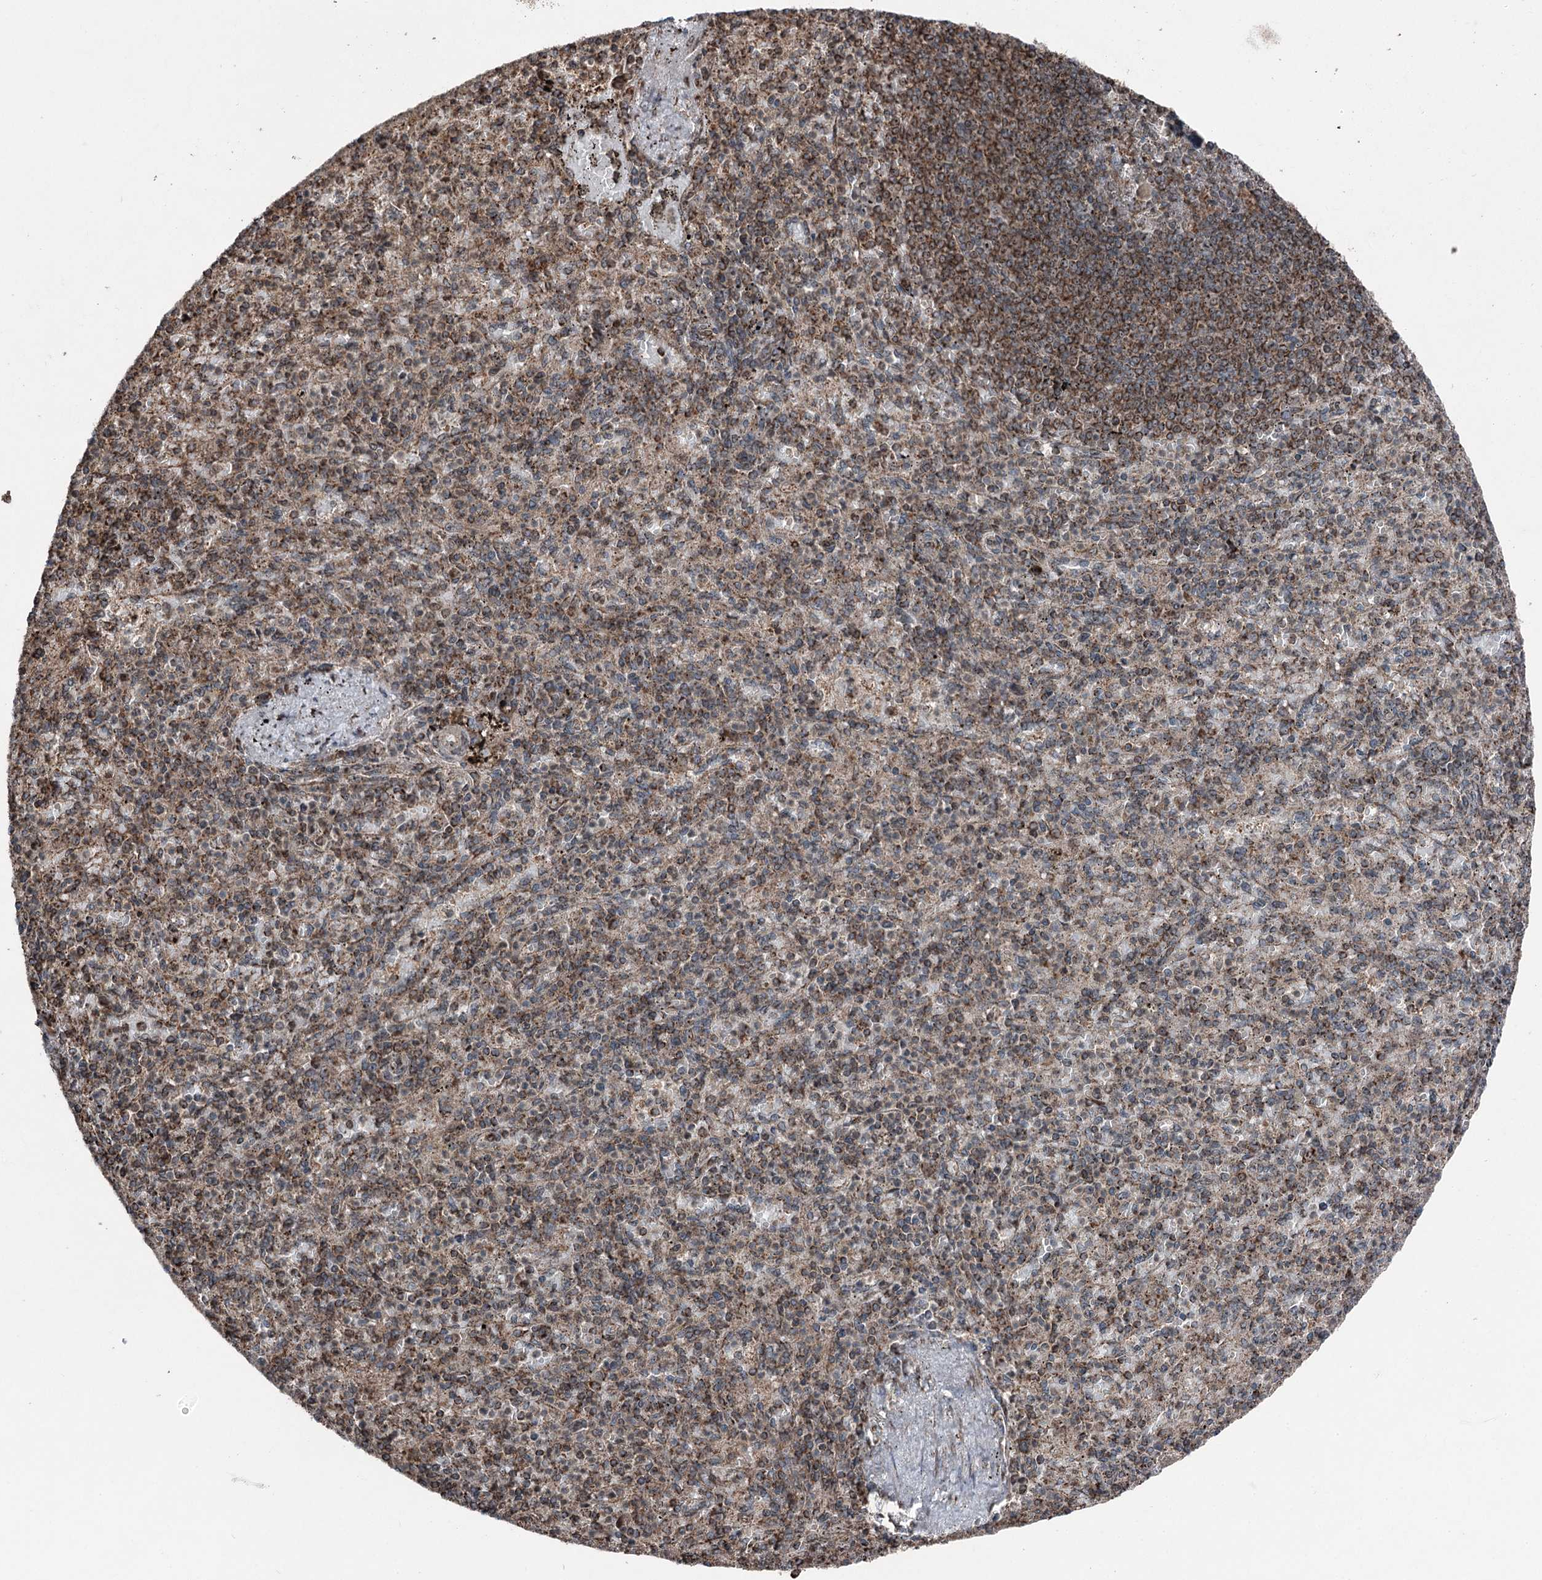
{"staining": {"intensity": "moderate", "quantity": ">75%", "location": "cytoplasmic/membranous,nuclear"}, "tissue": "spleen", "cell_type": "Cells in red pulp", "image_type": "normal", "snomed": [{"axis": "morphology", "description": "Normal tissue, NOS"}, {"axis": "topography", "description": "Spleen"}], "caption": "The immunohistochemical stain highlights moderate cytoplasmic/membranous,nuclear expression in cells in red pulp of normal spleen. Nuclei are stained in blue.", "gene": "STEEP1", "patient": {"sex": "female", "age": 74}}